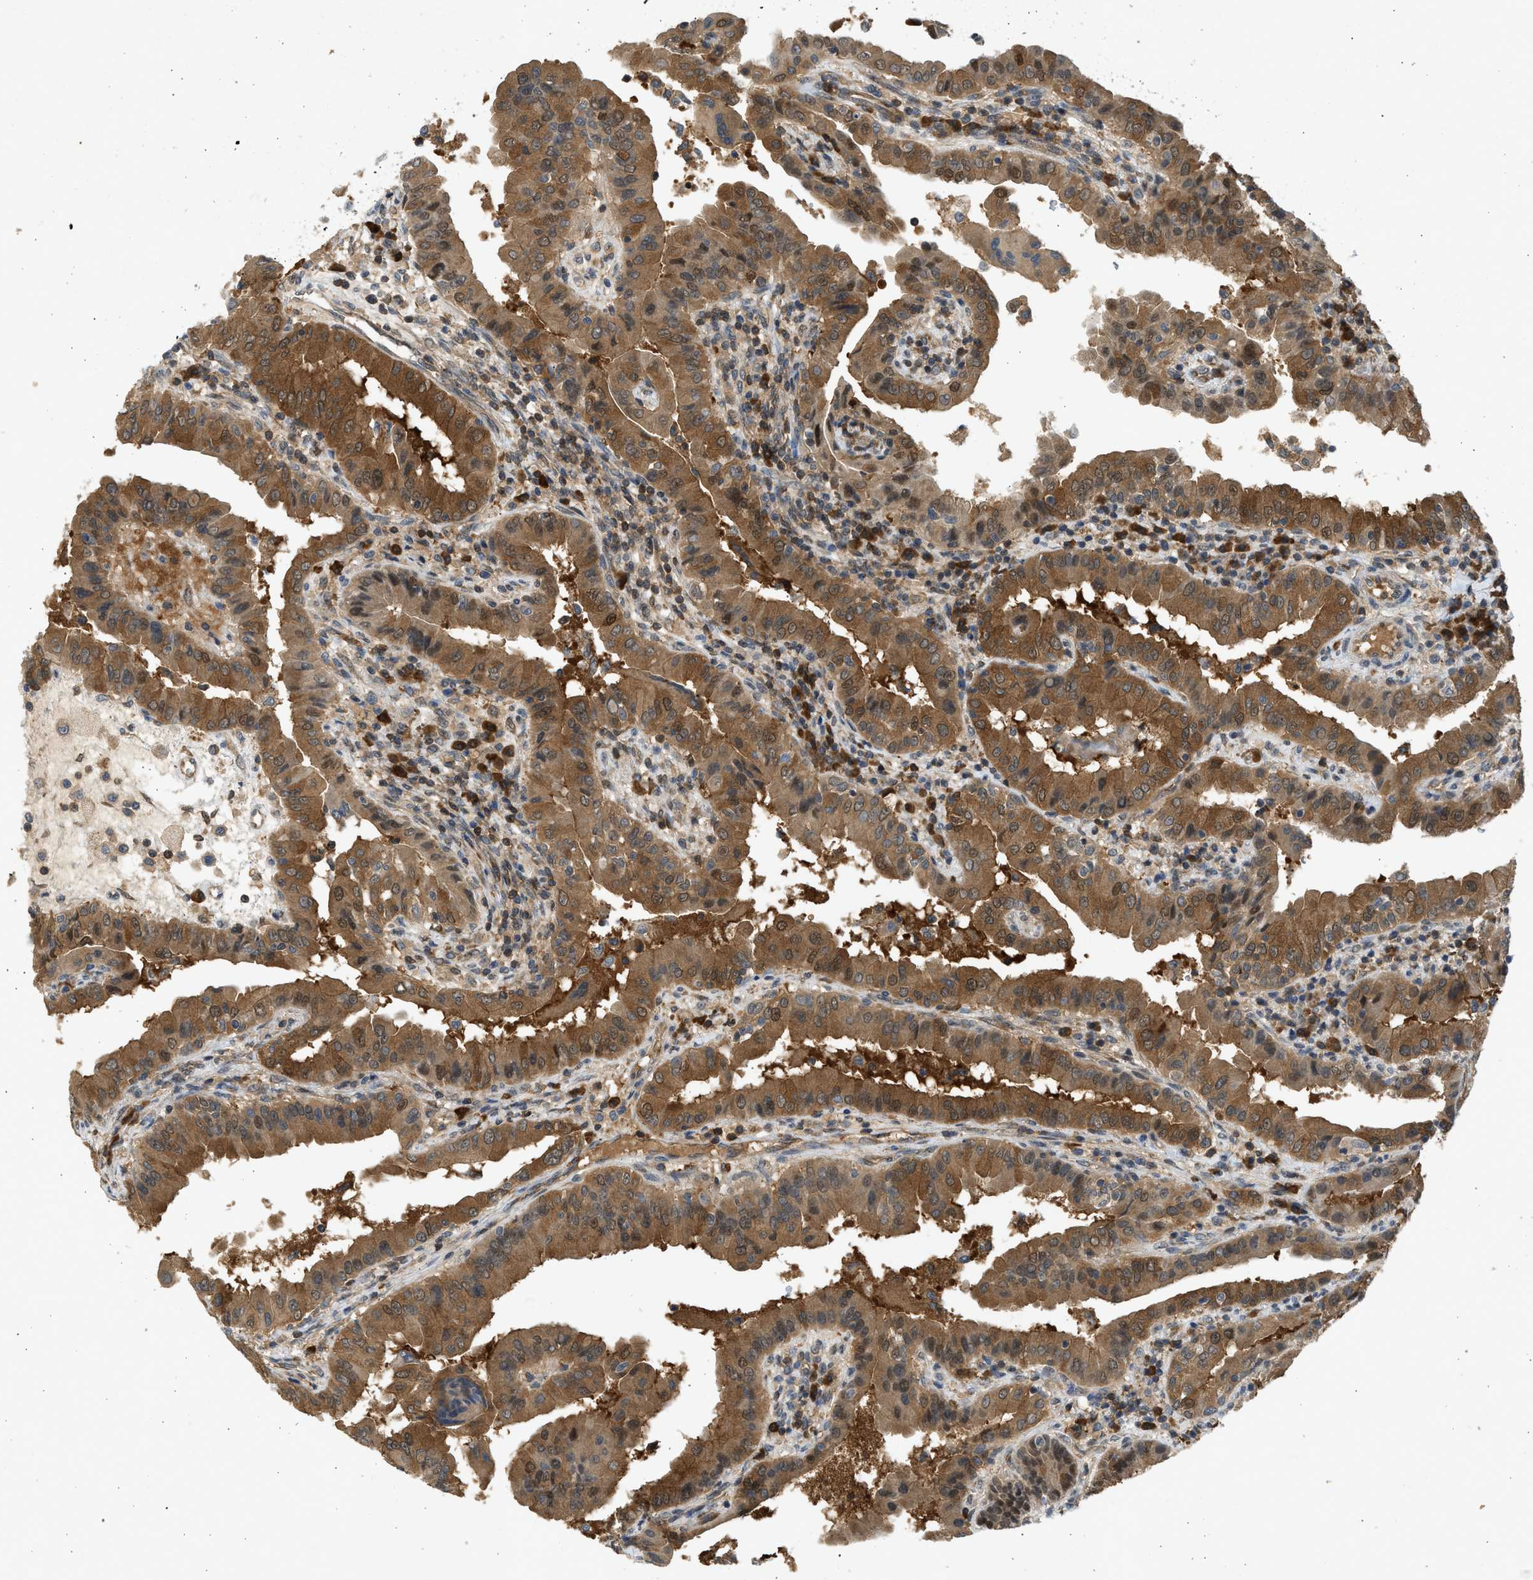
{"staining": {"intensity": "moderate", "quantity": ">75%", "location": "cytoplasmic/membranous"}, "tissue": "thyroid cancer", "cell_type": "Tumor cells", "image_type": "cancer", "snomed": [{"axis": "morphology", "description": "Papillary adenocarcinoma, NOS"}, {"axis": "topography", "description": "Thyroid gland"}], "caption": "Moderate cytoplasmic/membranous protein positivity is present in approximately >75% of tumor cells in papillary adenocarcinoma (thyroid).", "gene": "MAPK7", "patient": {"sex": "male", "age": 33}}